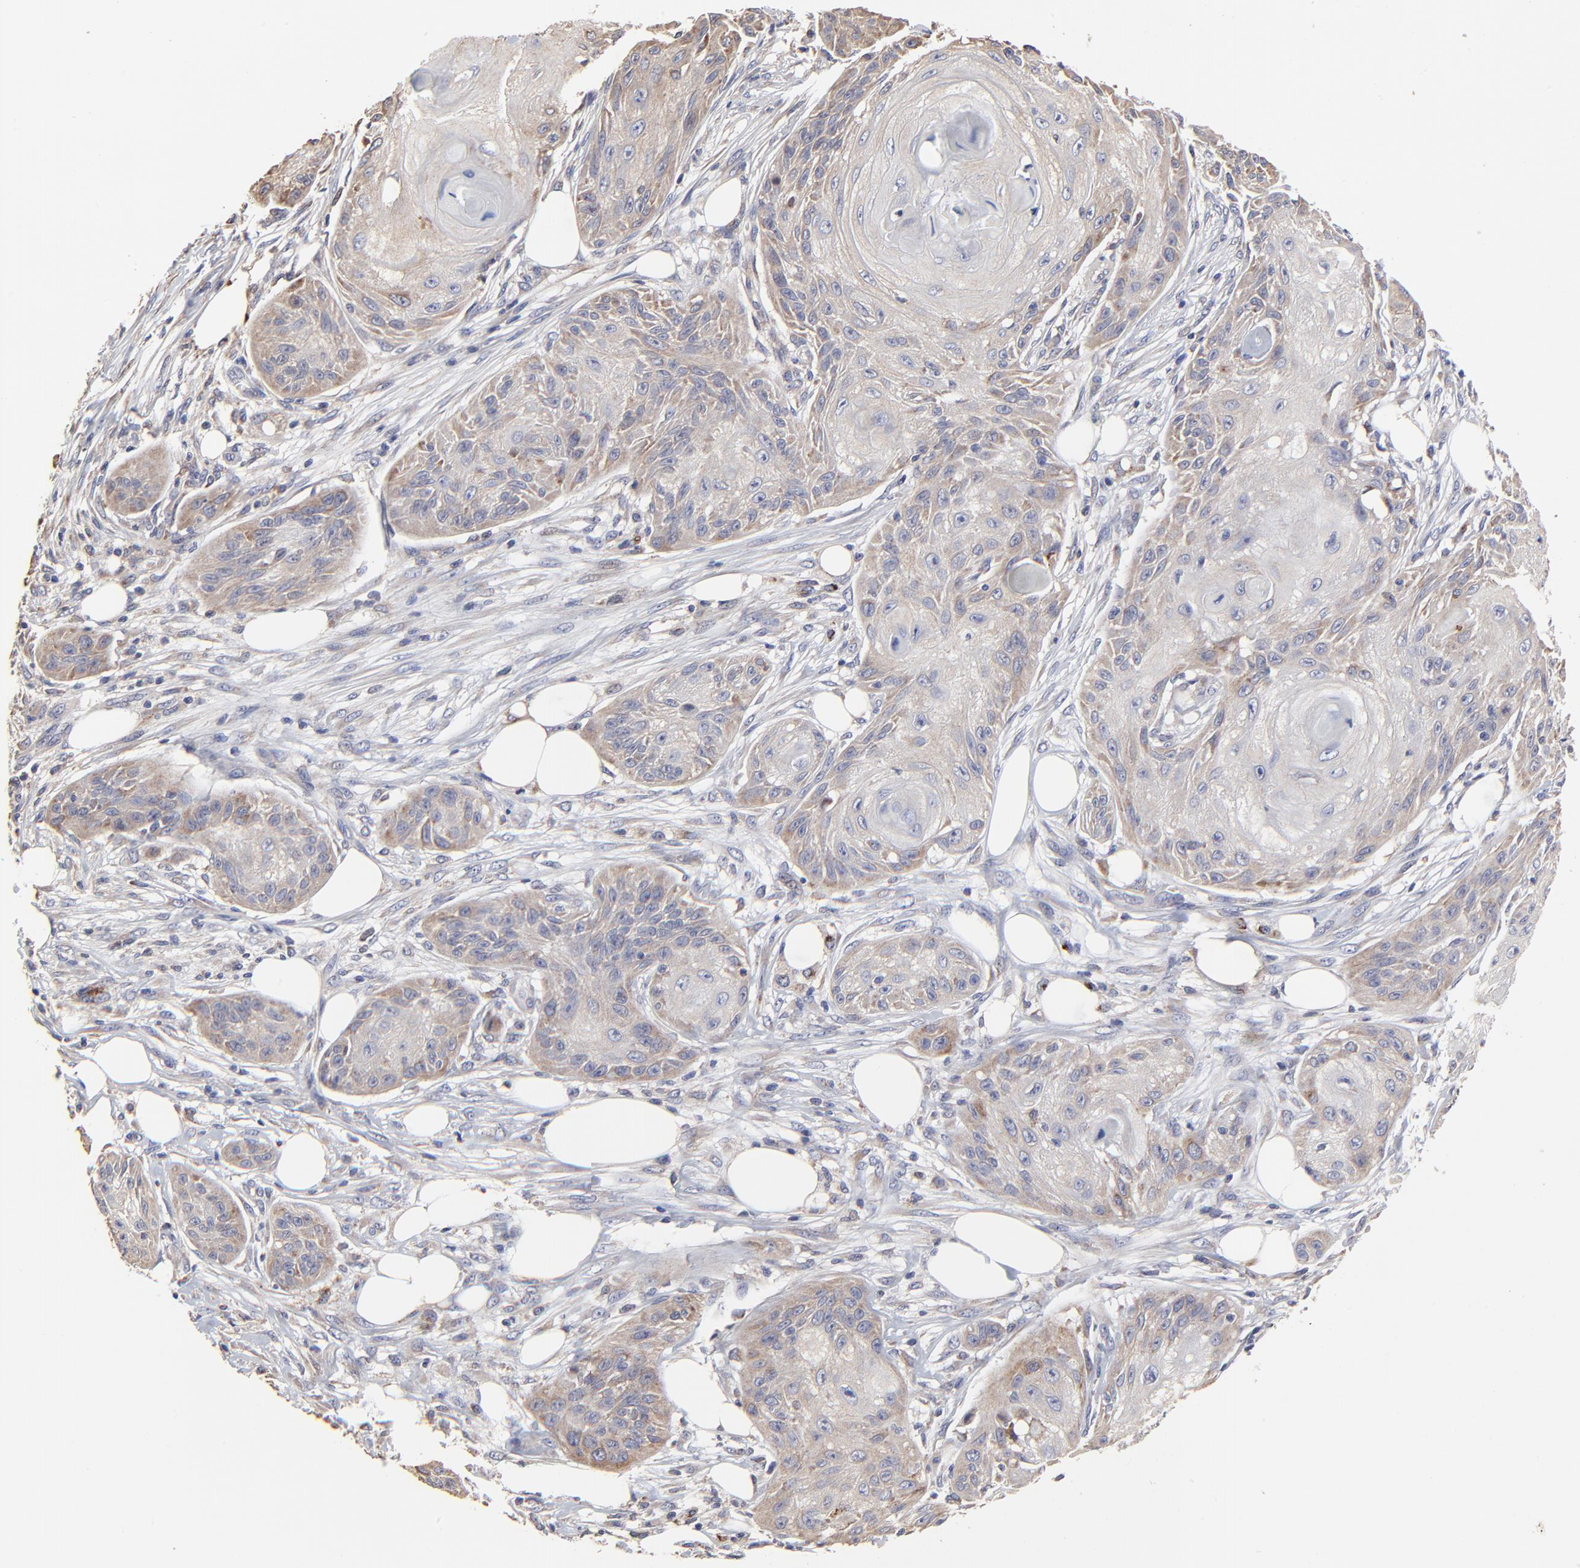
{"staining": {"intensity": "weak", "quantity": "<25%", "location": "cytoplasmic/membranous"}, "tissue": "skin cancer", "cell_type": "Tumor cells", "image_type": "cancer", "snomed": [{"axis": "morphology", "description": "Squamous cell carcinoma, NOS"}, {"axis": "topography", "description": "Skin"}], "caption": "A micrograph of skin cancer (squamous cell carcinoma) stained for a protein exhibits no brown staining in tumor cells. (DAB (3,3'-diaminobenzidine) IHC visualized using brightfield microscopy, high magnification).", "gene": "ELP2", "patient": {"sex": "female", "age": 88}}